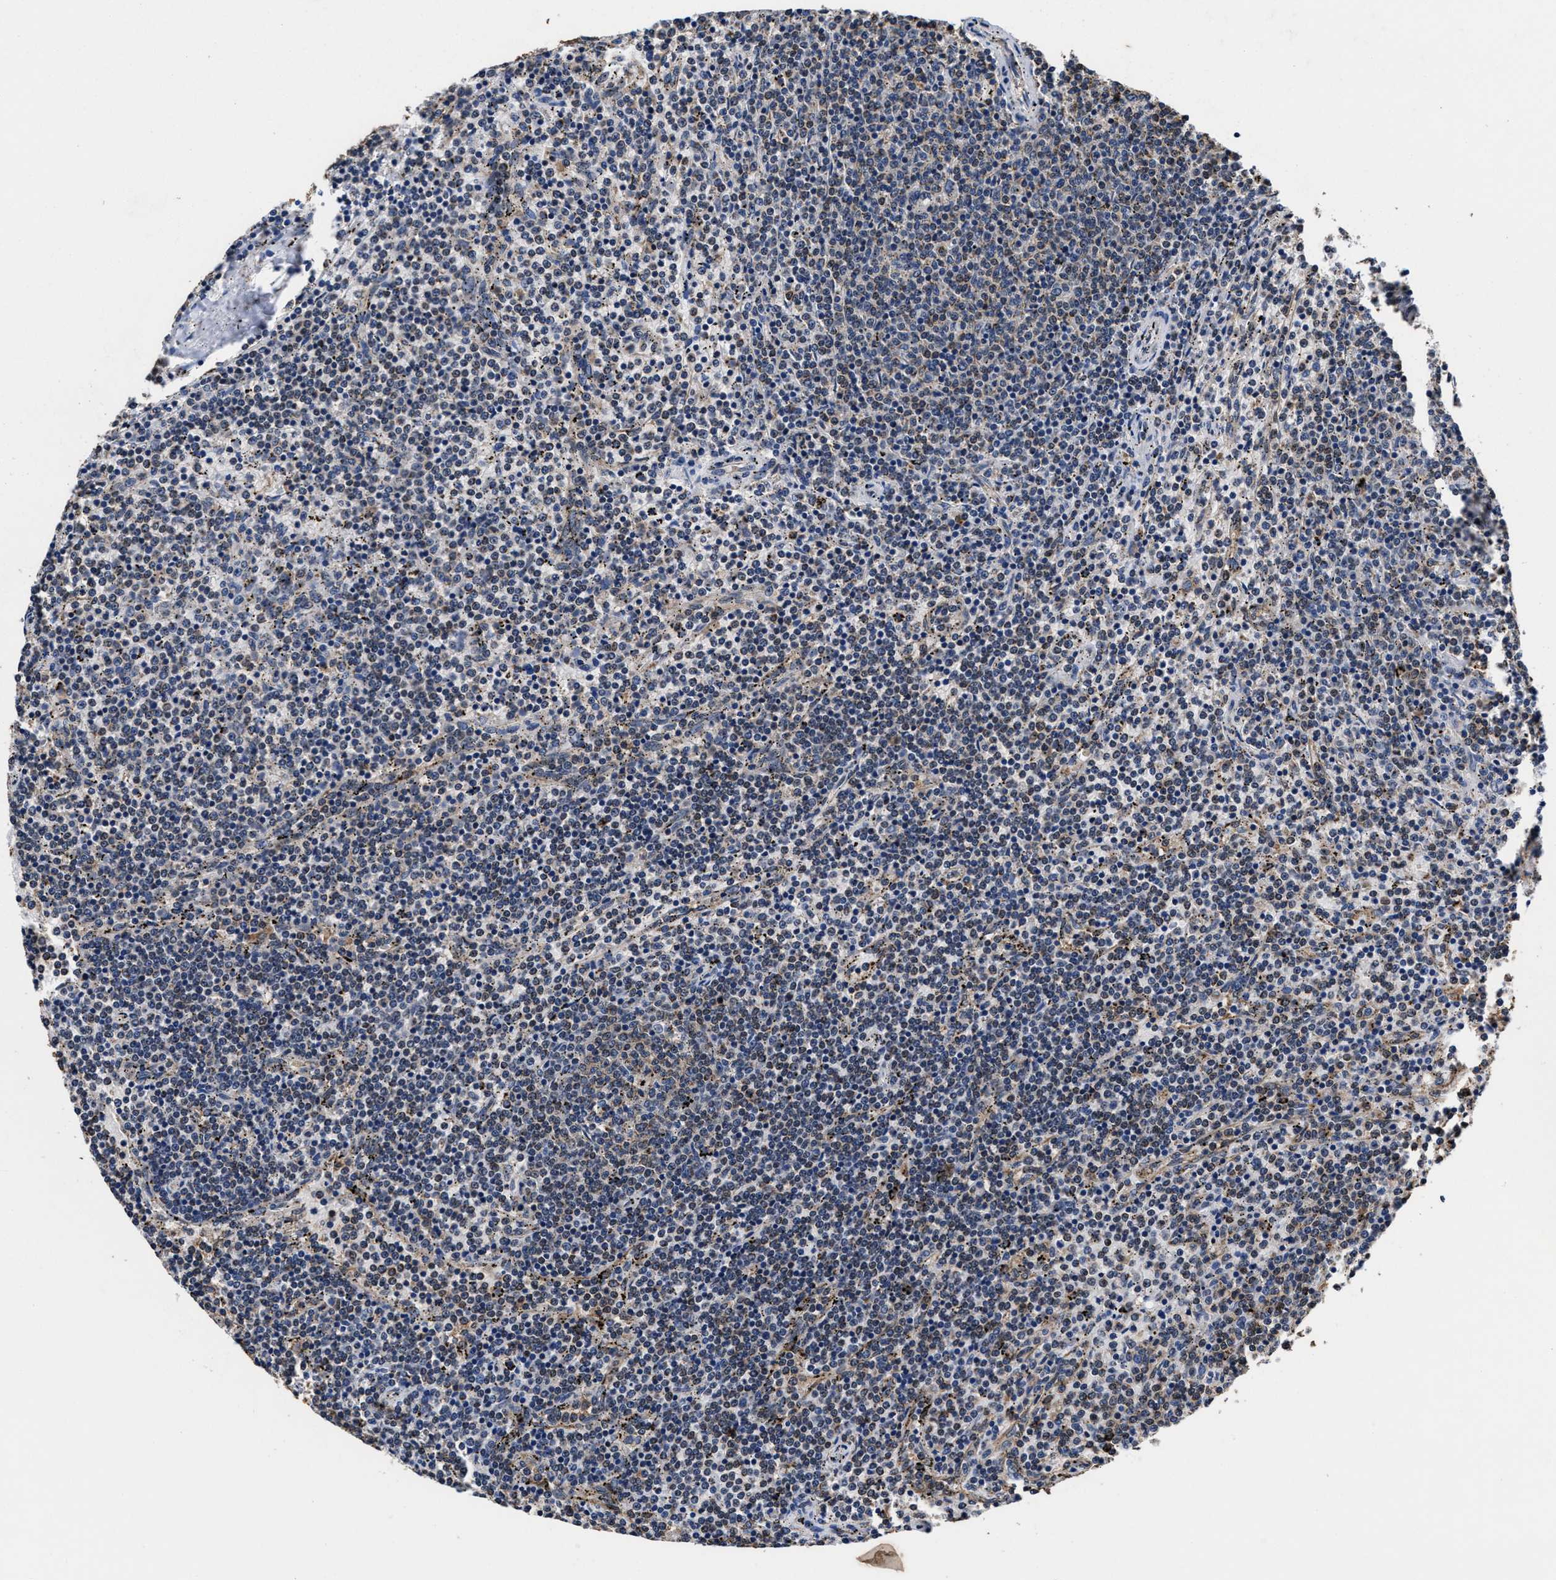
{"staining": {"intensity": "weak", "quantity": "<25%", "location": "cytoplasmic/membranous"}, "tissue": "lymphoma", "cell_type": "Tumor cells", "image_type": "cancer", "snomed": [{"axis": "morphology", "description": "Malignant lymphoma, non-Hodgkin's type, Low grade"}, {"axis": "topography", "description": "Spleen"}], "caption": "Human malignant lymphoma, non-Hodgkin's type (low-grade) stained for a protein using IHC exhibits no expression in tumor cells.", "gene": "ACLY", "patient": {"sex": "female", "age": 50}}